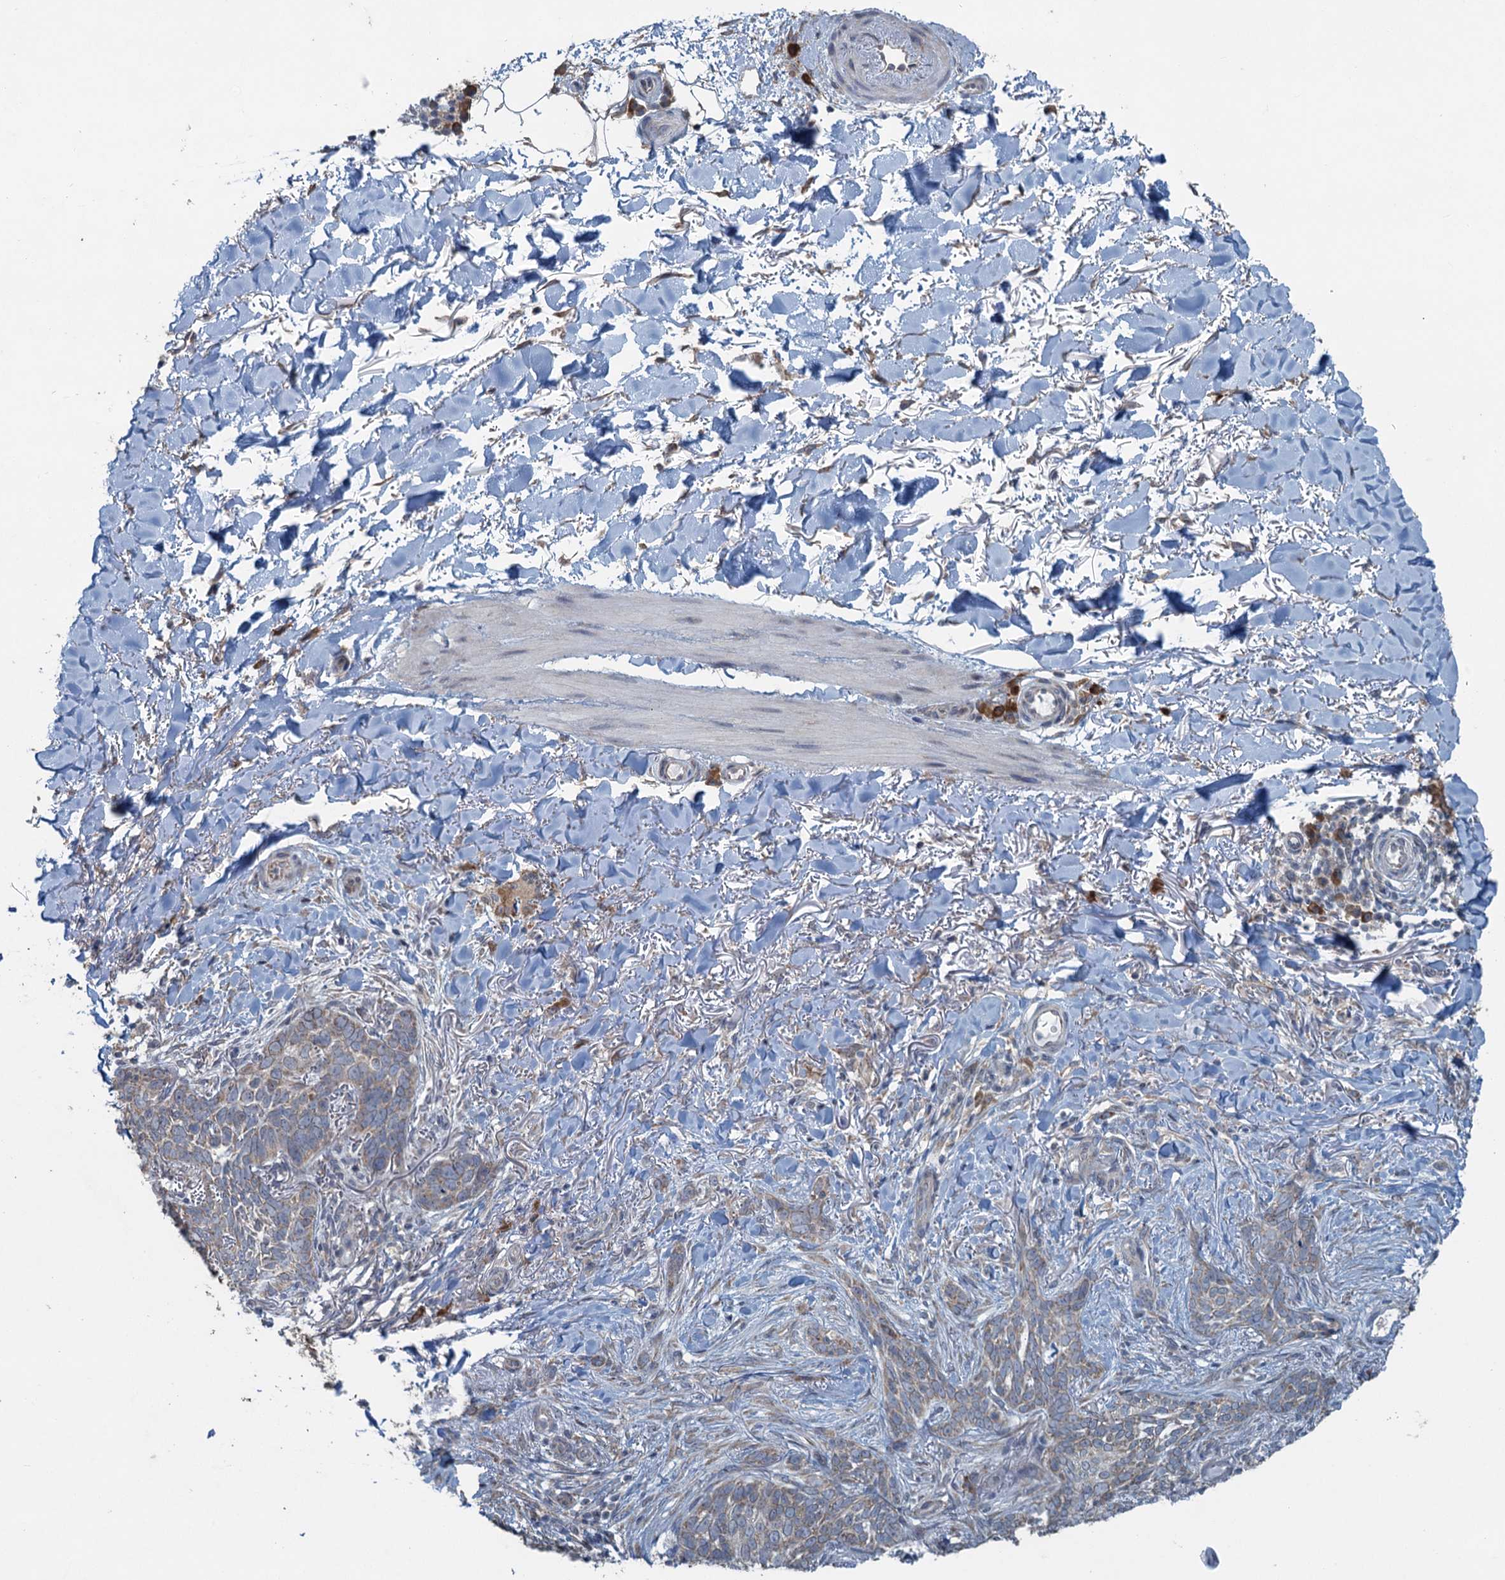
{"staining": {"intensity": "weak", "quantity": "25%-75%", "location": "cytoplasmic/membranous"}, "tissue": "skin cancer", "cell_type": "Tumor cells", "image_type": "cancer", "snomed": [{"axis": "morphology", "description": "Normal tissue, NOS"}, {"axis": "morphology", "description": "Basal cell carcinoma"}, {"axis": "topography", "description": "Skin"}], "caption": "Skin basal cell carcinoma stained with a brown dye exhibits weak cytoplasmic/membranous positive positivity in approximately 25%-75% of tumor cells.", "gene": "TEX35", "patient": {"sex": "female", "age": 67}}